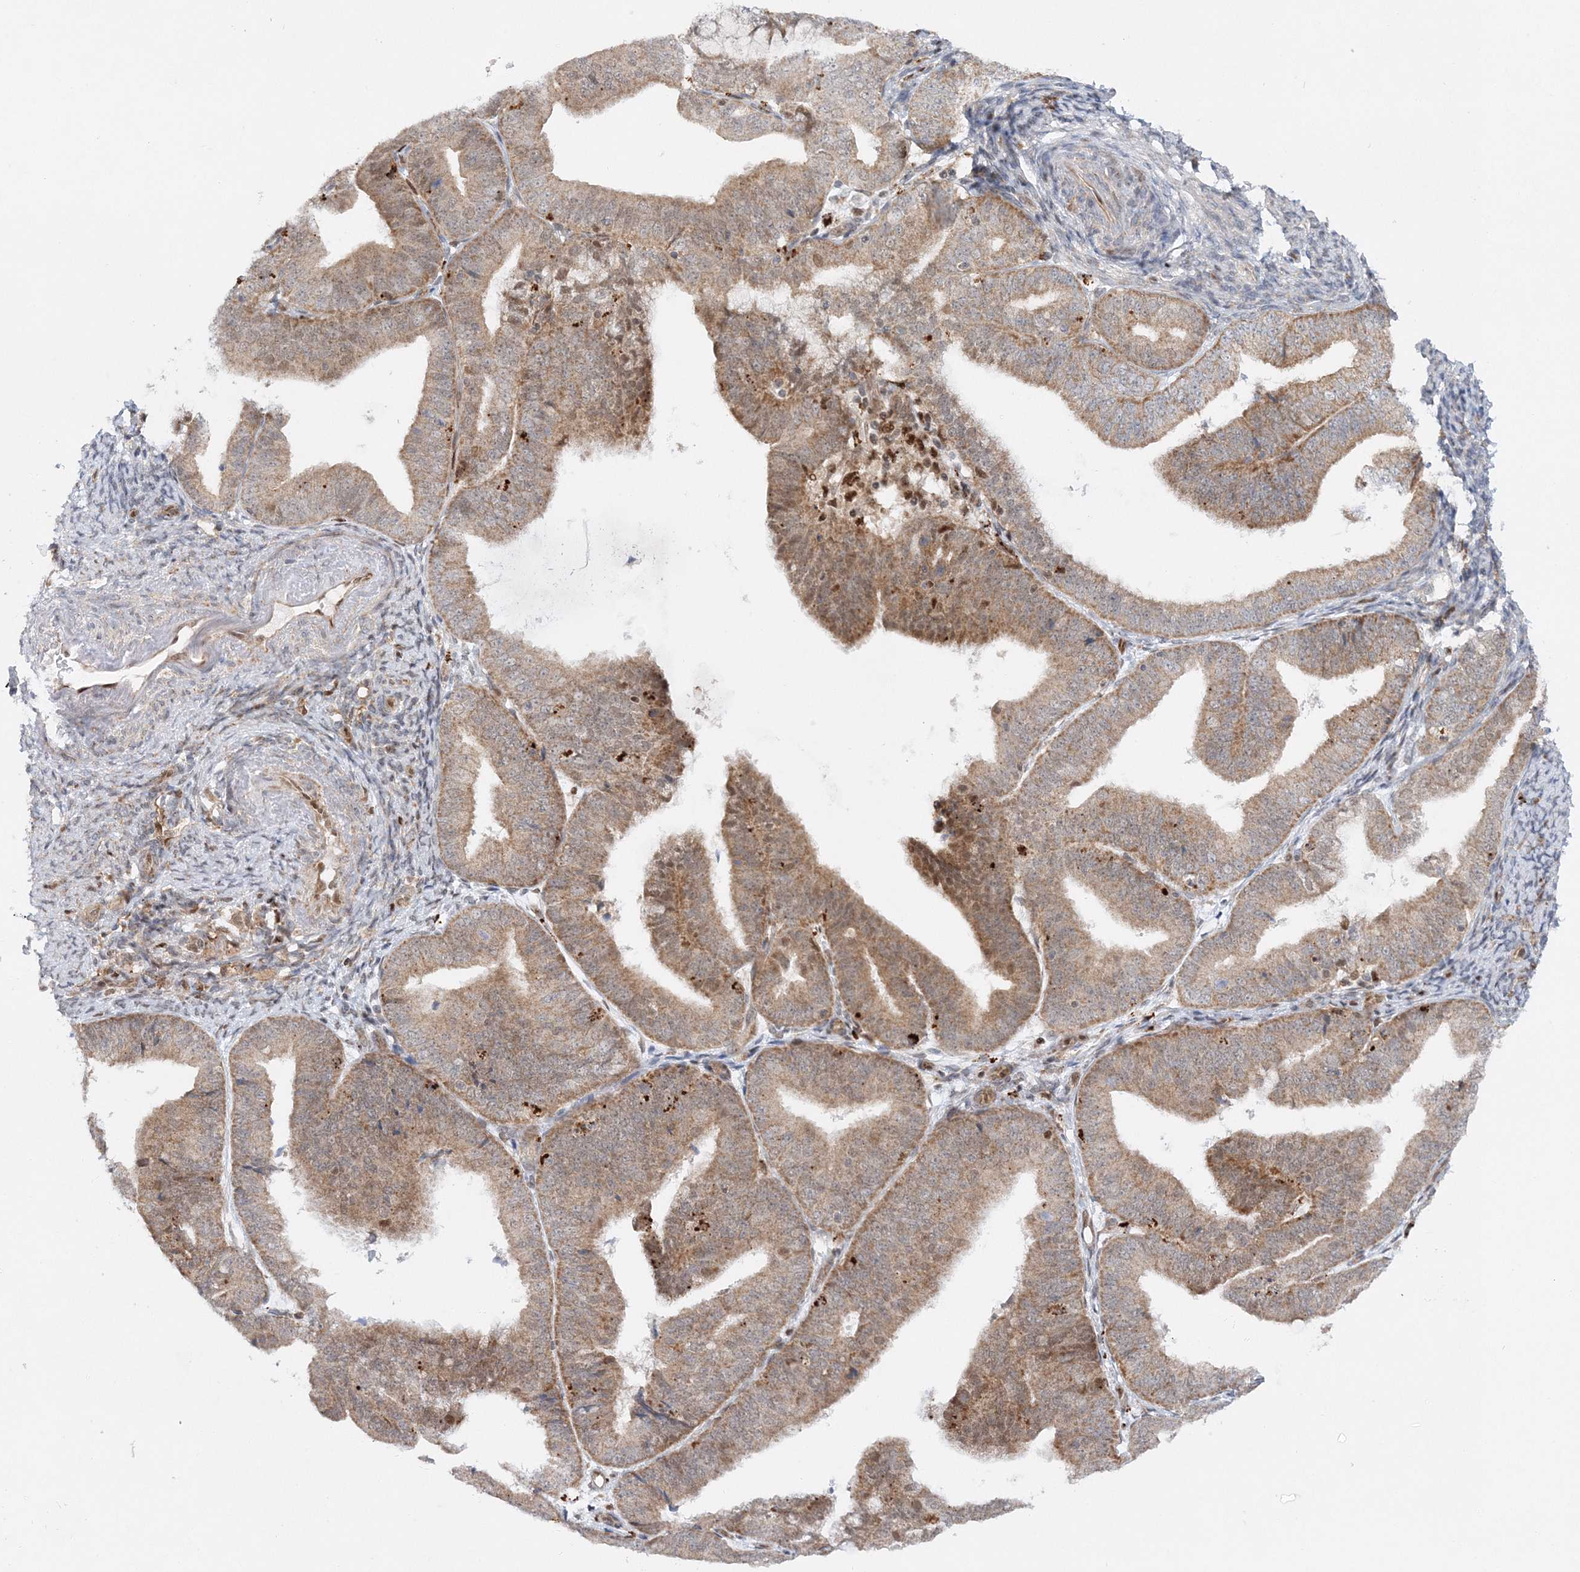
{"staining": {"intensity": "moderate", "quantity": ">75%", "location": "cytoplasmic/membranous"}, "tissue": "endometrial cancer", "cell_type": "Tumor cells", "image_type": "cancer", "snomed": [{"axis": "morphology", "description": "Adenocarcinoma, NOS"}, {"axis": "topography", "description": "Endometrium"}], "caption": "High-power microscopy captured an immunohistochemistry photomicrograph of endometrial adenocarcinoma, revealing moderate cytoplasmic/membranous positivity in approximately >75% of tumor cells.", "gene": "RAB11FIP2", "patient": {"sex": "female", "age": 63}}